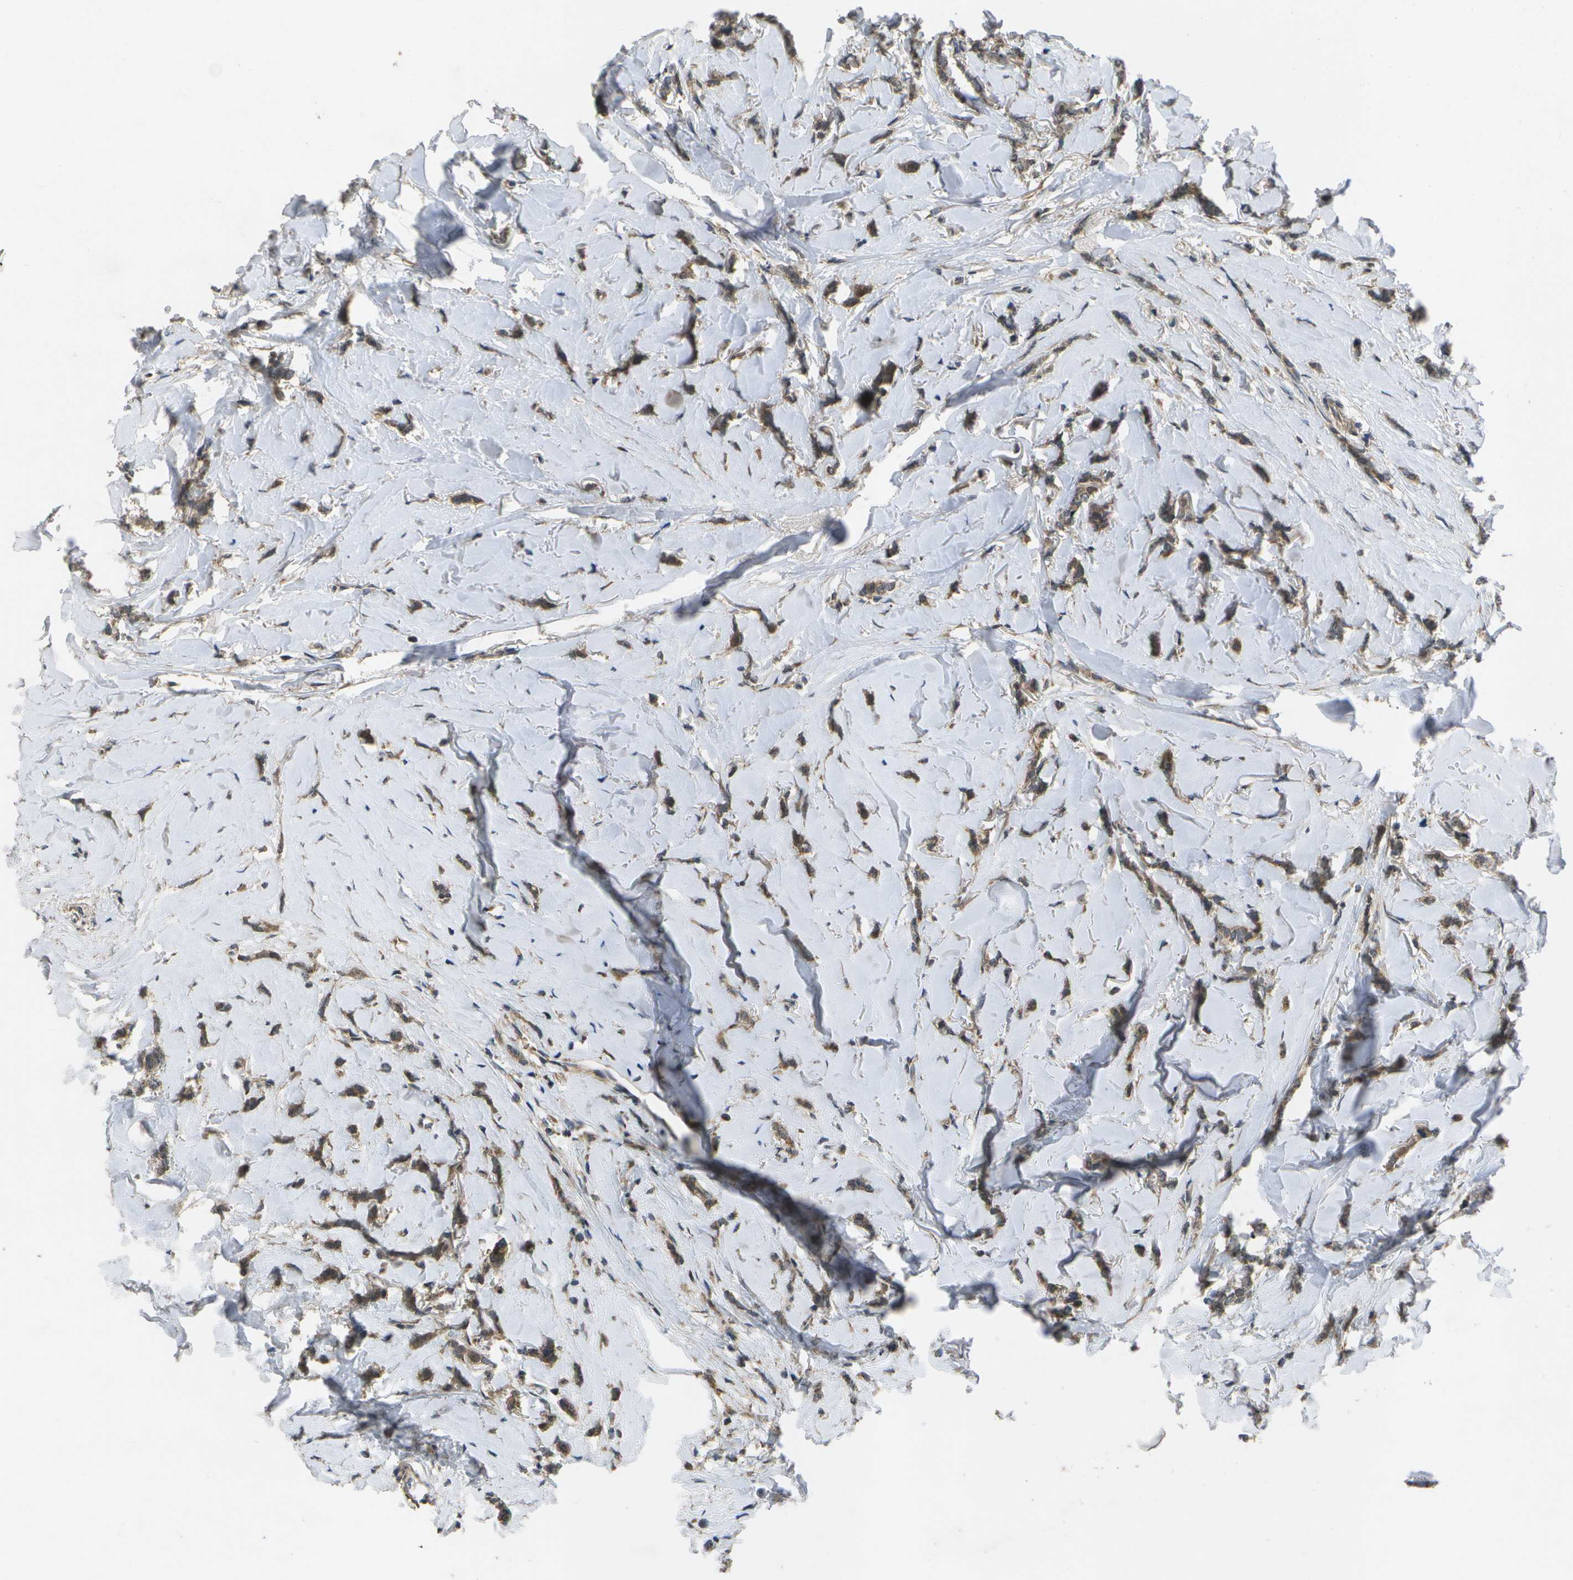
{"staining": {"intensity": "moderate", "quantity": ">75%", "location": "cytoplasmic/membranous"}, "tissue": "breast cancer", "cell_type": "Tumor cells", "image_type": "cancer", "snomed": [{"axis": "morphology", "description": "Lobular carcinoma"}, {"axis": "topography", "description": "Skin"}, {"axis": "topography", "description": "Breast"}], "caption": "This micrograph demonstrates lobular carcinoma (breast) stained with immunohistochemistry (IHC) to label a protein in brown. The cytoplasmic/membranous of tumor cells show moderate positivity for the protein. Nuclei are counter-stained blue.", "gene": "ALAS1", "patient": {"sex": "female", "age": 46}}